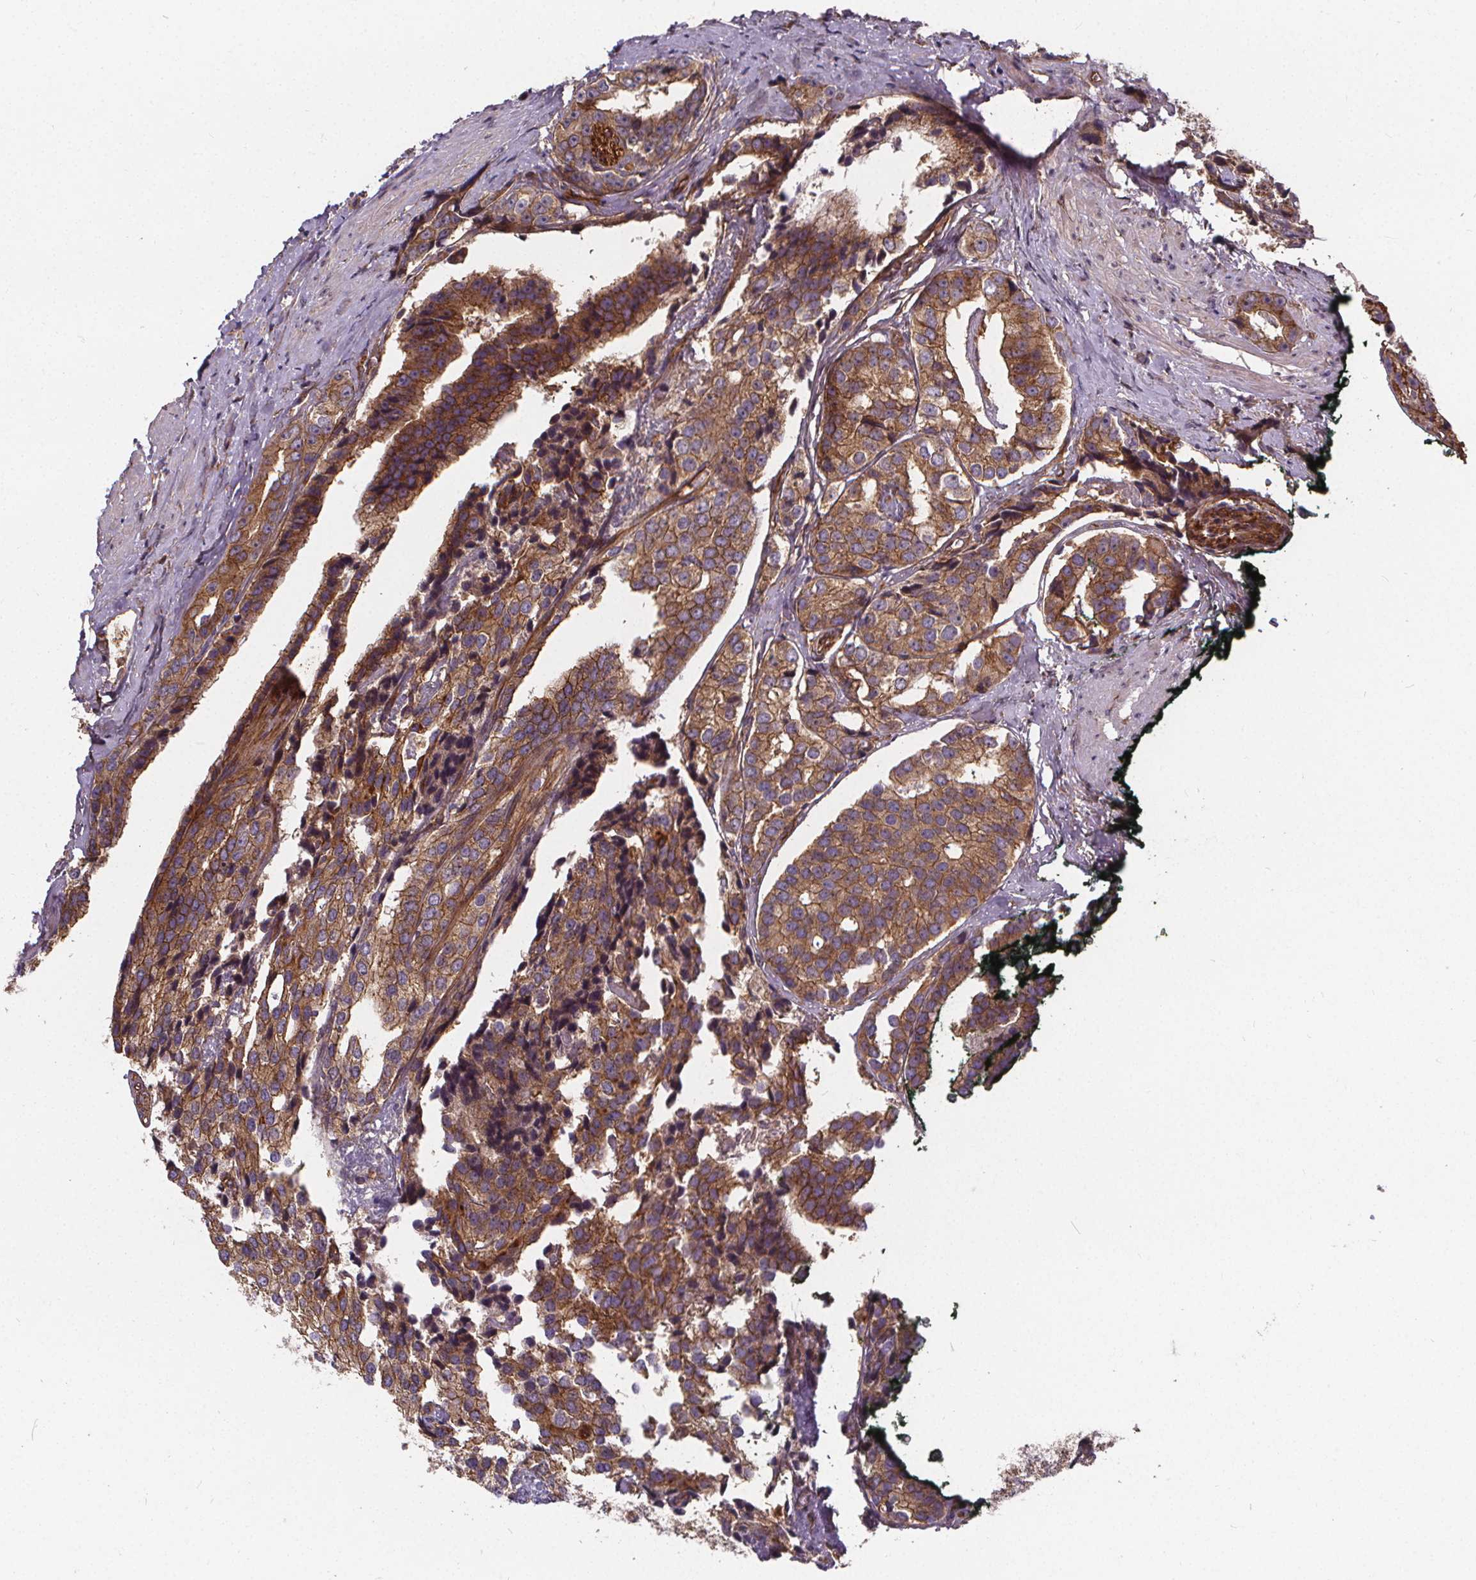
{"staining": {"intensity": "strong", "quantity": ">75%", "location": "cytoplasmic/membranous"}, "tissue": "prostate cancer", "cell_type": "Tumor cells", "image_type": "cancer", "snomed": [{"axis": "morphology", "description": "Adenocarcinoma, High grade"}, {"axis": "topography", "description": "Prostate"}], "caption": "This image demonstrates IHC staining of prostate cancer (adenocarcinoma (high-grade)), with high strong cytoplasmic/membranous positivity in approximately >75% of tumor cells.", "gene": "CLINT1", "patient": {"sex": "male", "age": 71}}